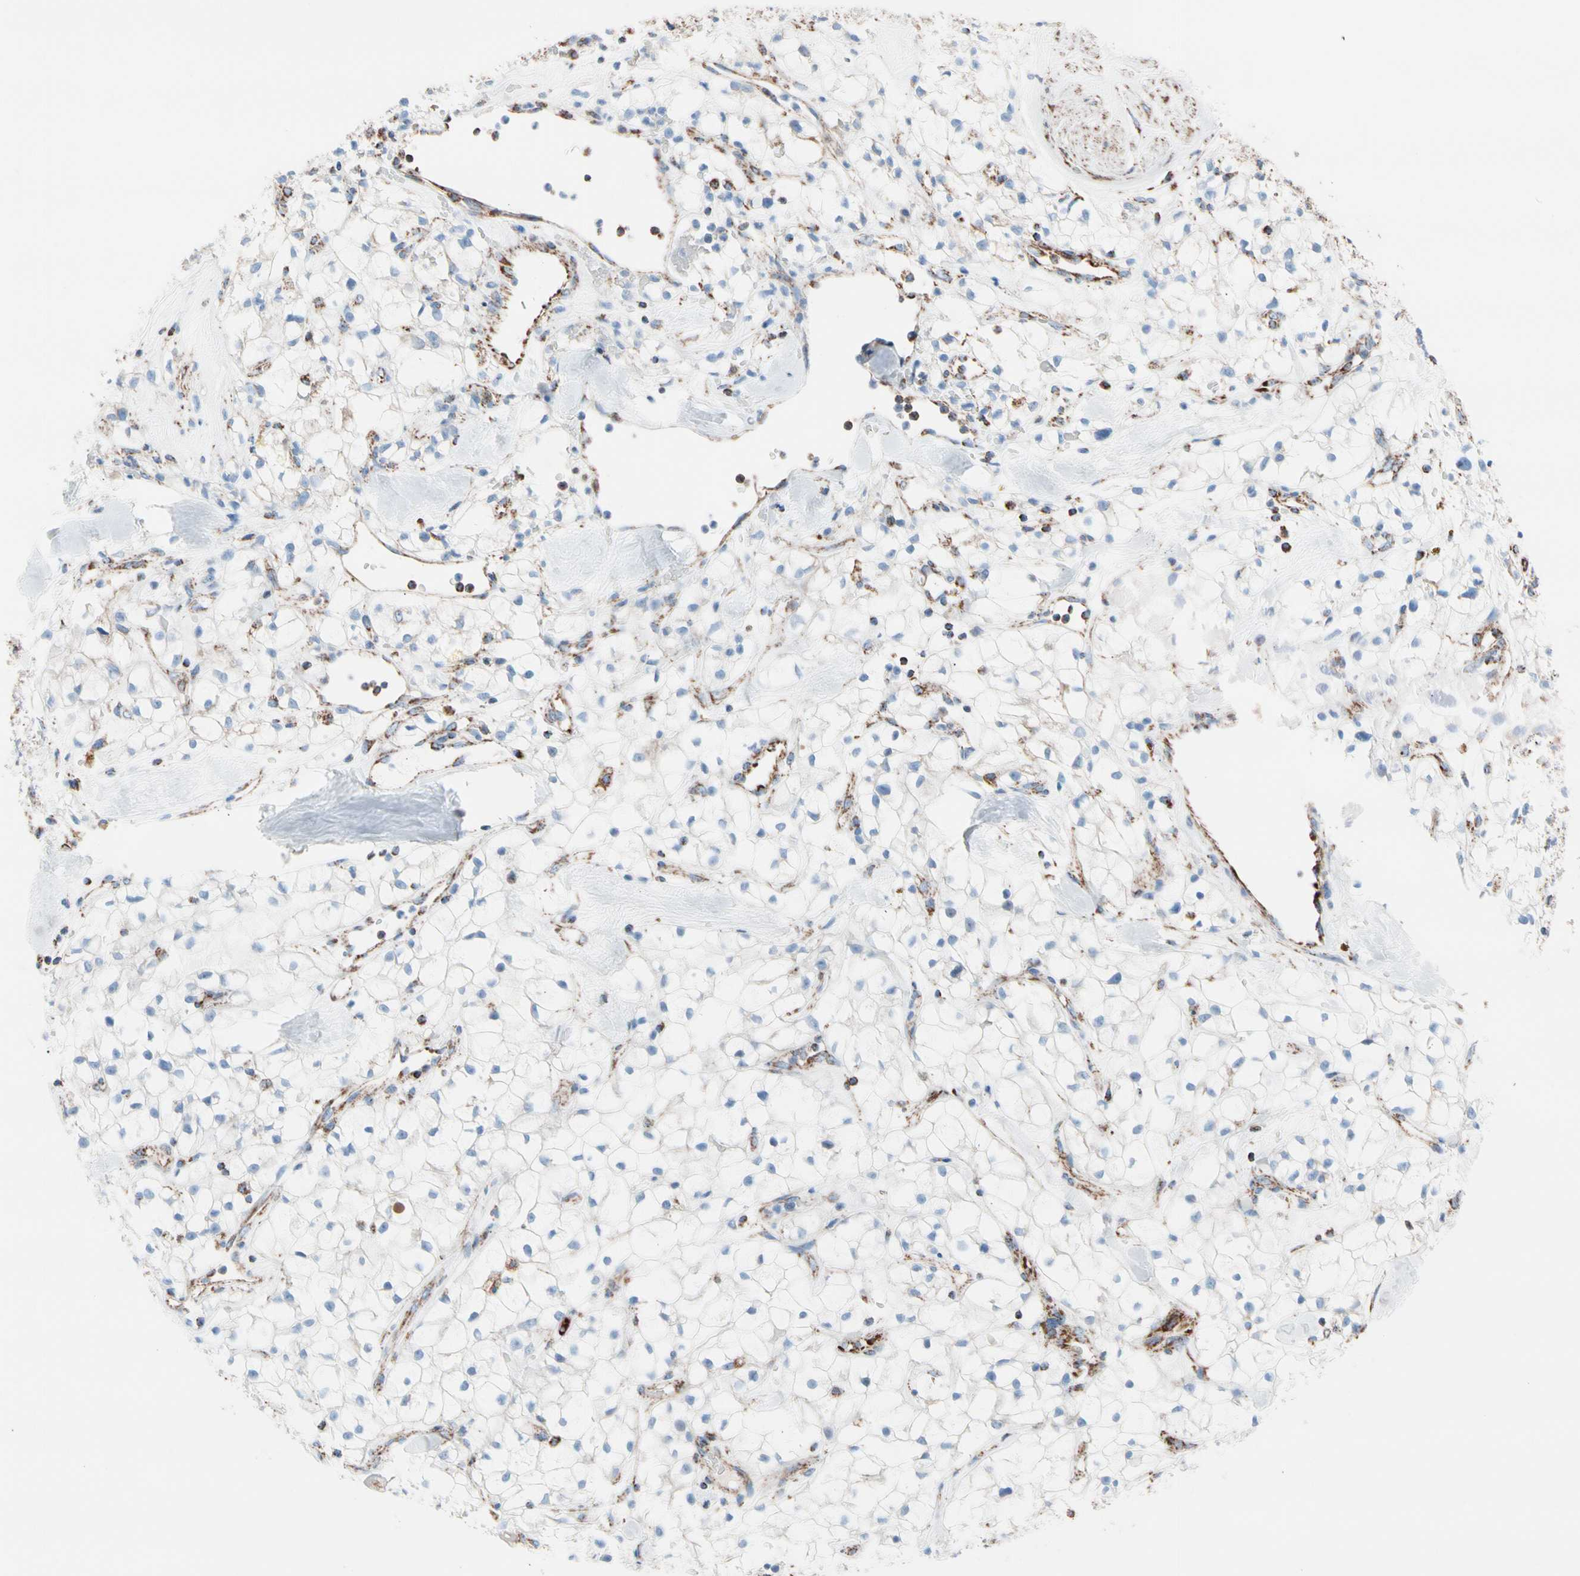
{"staining": {"intensity": "negative", "quantity": "none", "location": "none"}, "tissue": "renal cancer", "cell_type": "Tumor cells", "image_type": "cancer", "snomed": [{"axis": "morphology", "description": "Adenocarcinoma, NOS"}, {"axis": "topography", "description": "Kidney"}], "caption": "Renal cancer (adenocarcinoma) was stained to show a protein in brown. There is no significant positivity in tumor cells. (DAB (3,3'-diaminobenzidine) IHC visualized using brightfield microscopy, high magnification).", "gene": "HK1", "patient": {"sex": "female", "age": 60}}